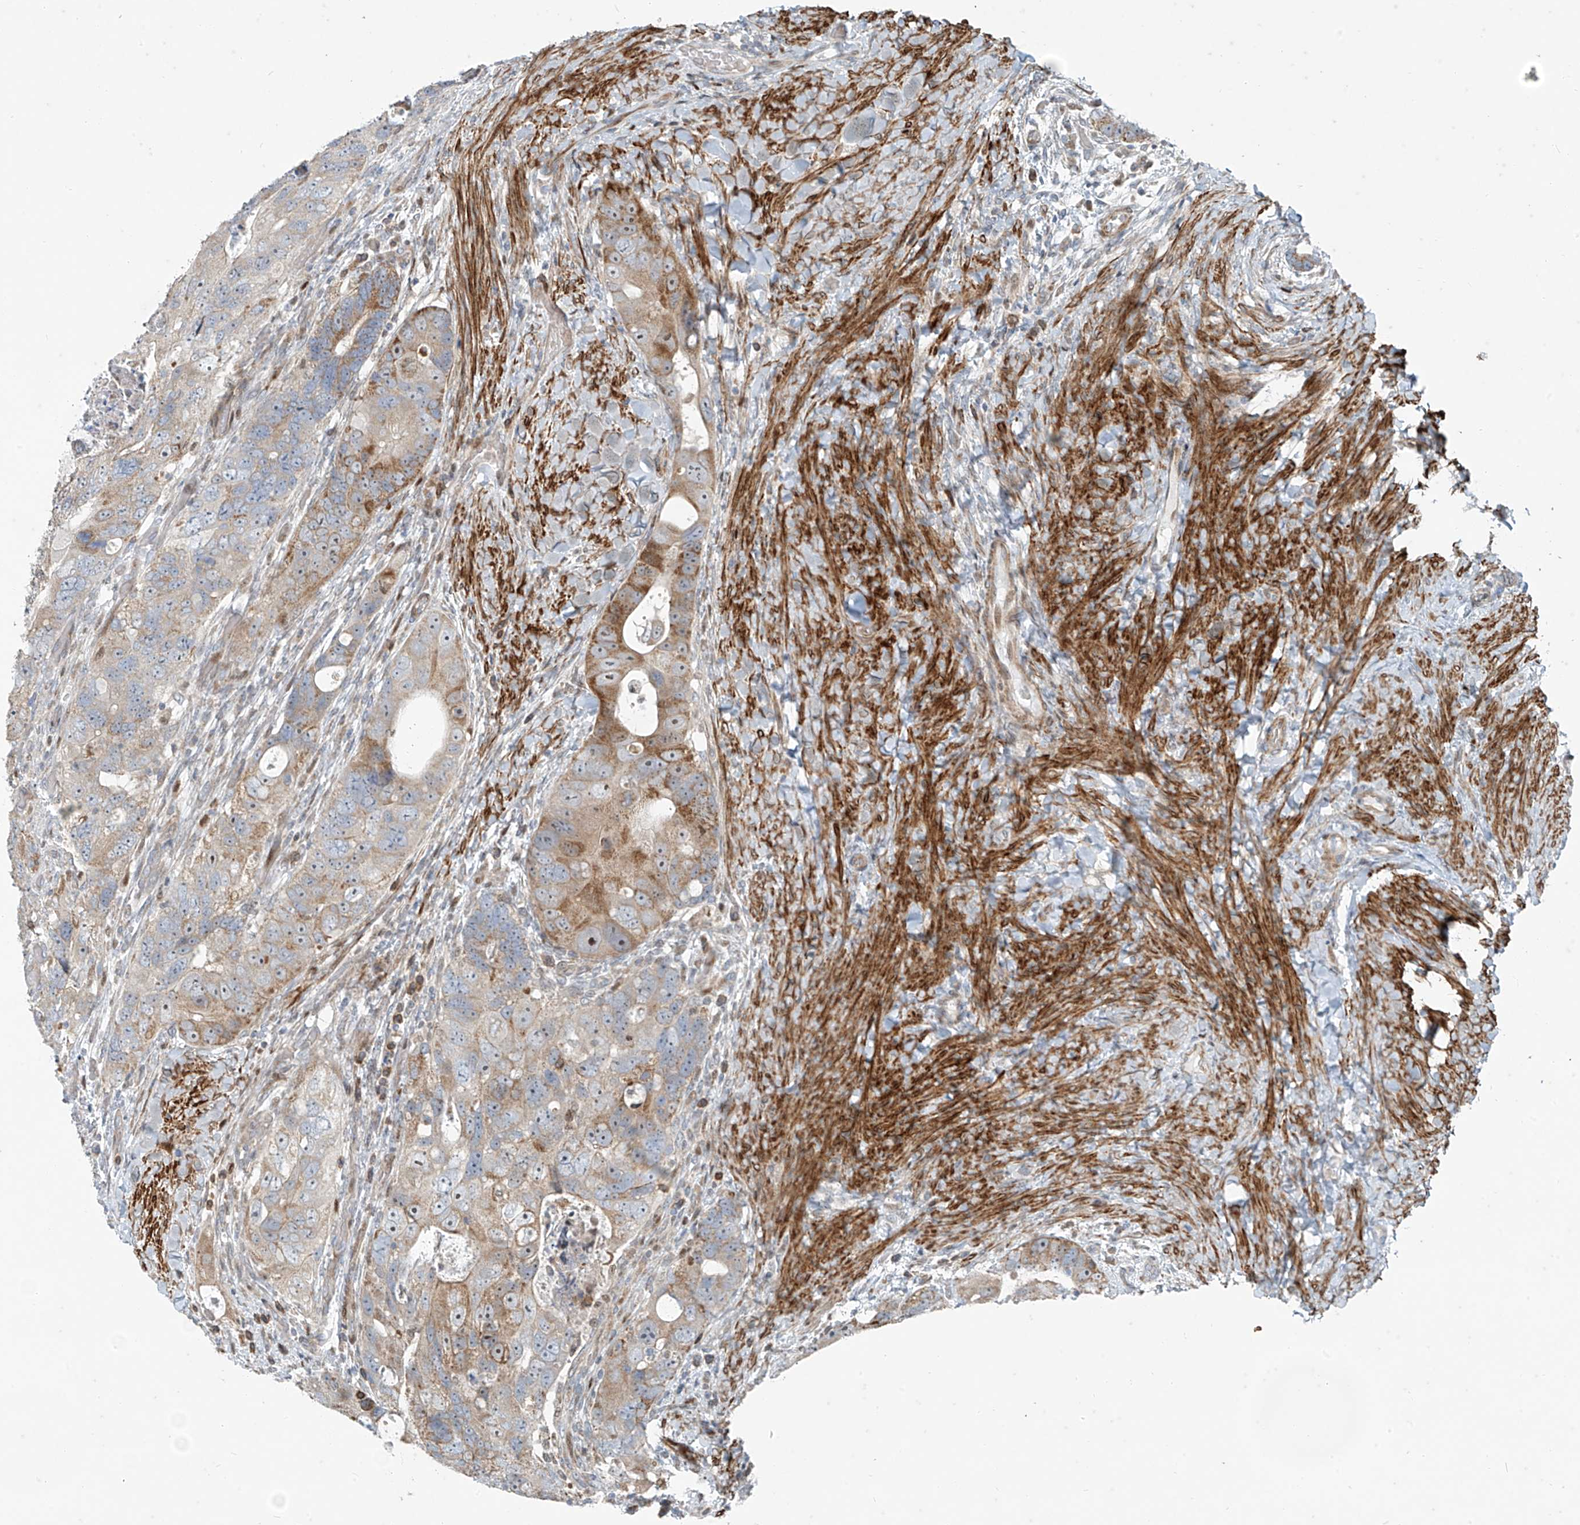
{"staining": {"intensity": "moderate", "quantity": "25%-75%", "location": "cytoplasmic/membranous,nuclear"}, "tissue": "colorectal cancer", "cell_type": "Tumor cells", "image_type": "cancer", "snomed": [{"axis": "morphology", "description": "Adenocarcinoma, NOS"}, {"axis": "topography", "description": "Rectum"}], "caption": "Colorectal cancer tissue displays moderate cytoplasmic/membranous and nuclear staining in approximately 25%-75% of tumor cells", "gene": "PPCS", "patient": {"sex": "male", "age": 59}}